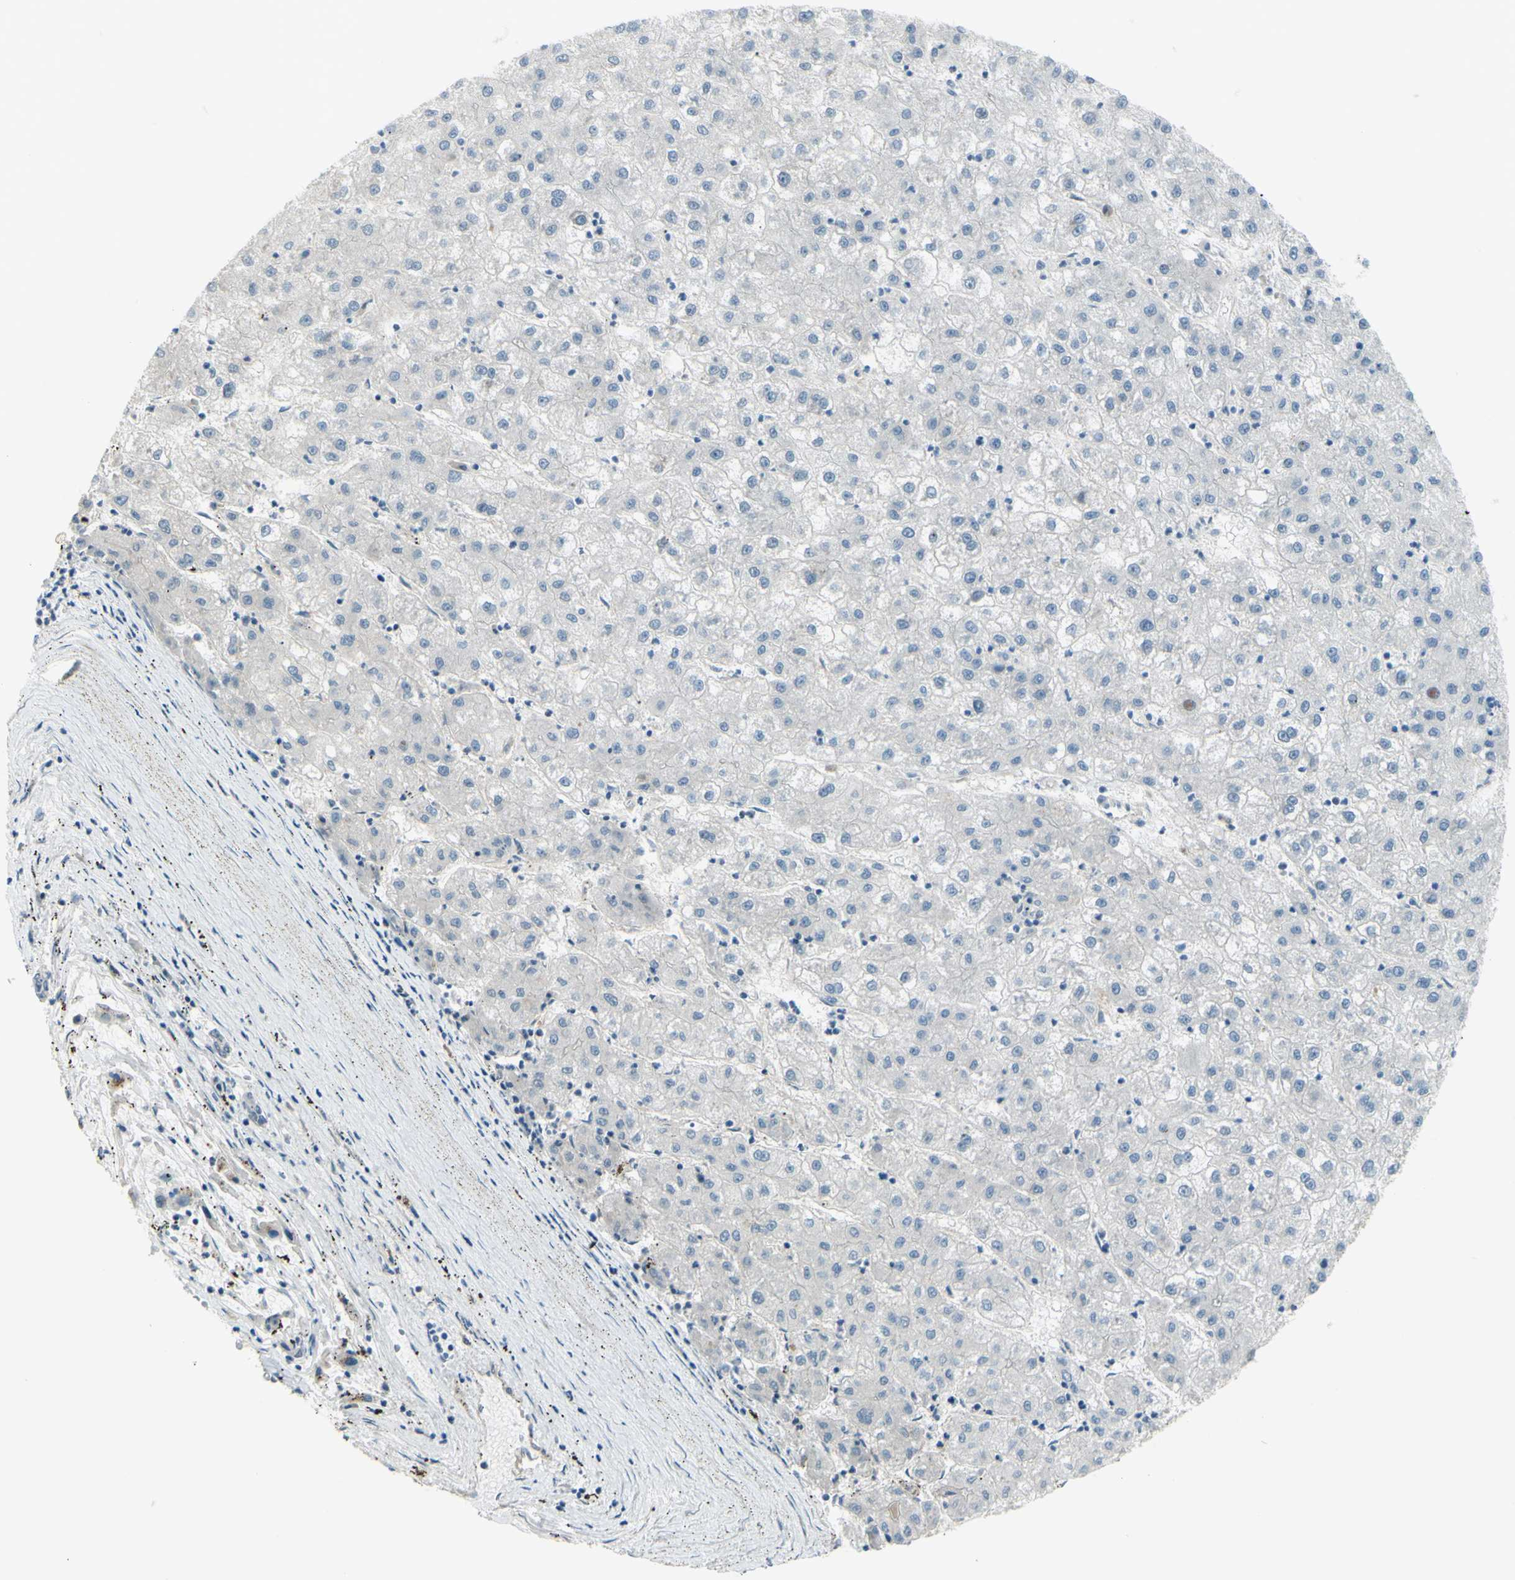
{"staining": {"intensity": "negative", "quantity": "none", "location": "none"}, "tissue": "liver cancer", "cell_type": "Tumor cells", "image_type": "cancer", "snomed": [{"axis": "morphology", "description": "Carcinoma, Hepatocellular, NOS"}, {"axis": "topography", "description": "Liver"}], "caption": "Tumor cells are negative for brown protein staining in liver hepatocellular carcinoma.", "gene": "LRRK1", "patient": {"sex": "male", "age": 72}}